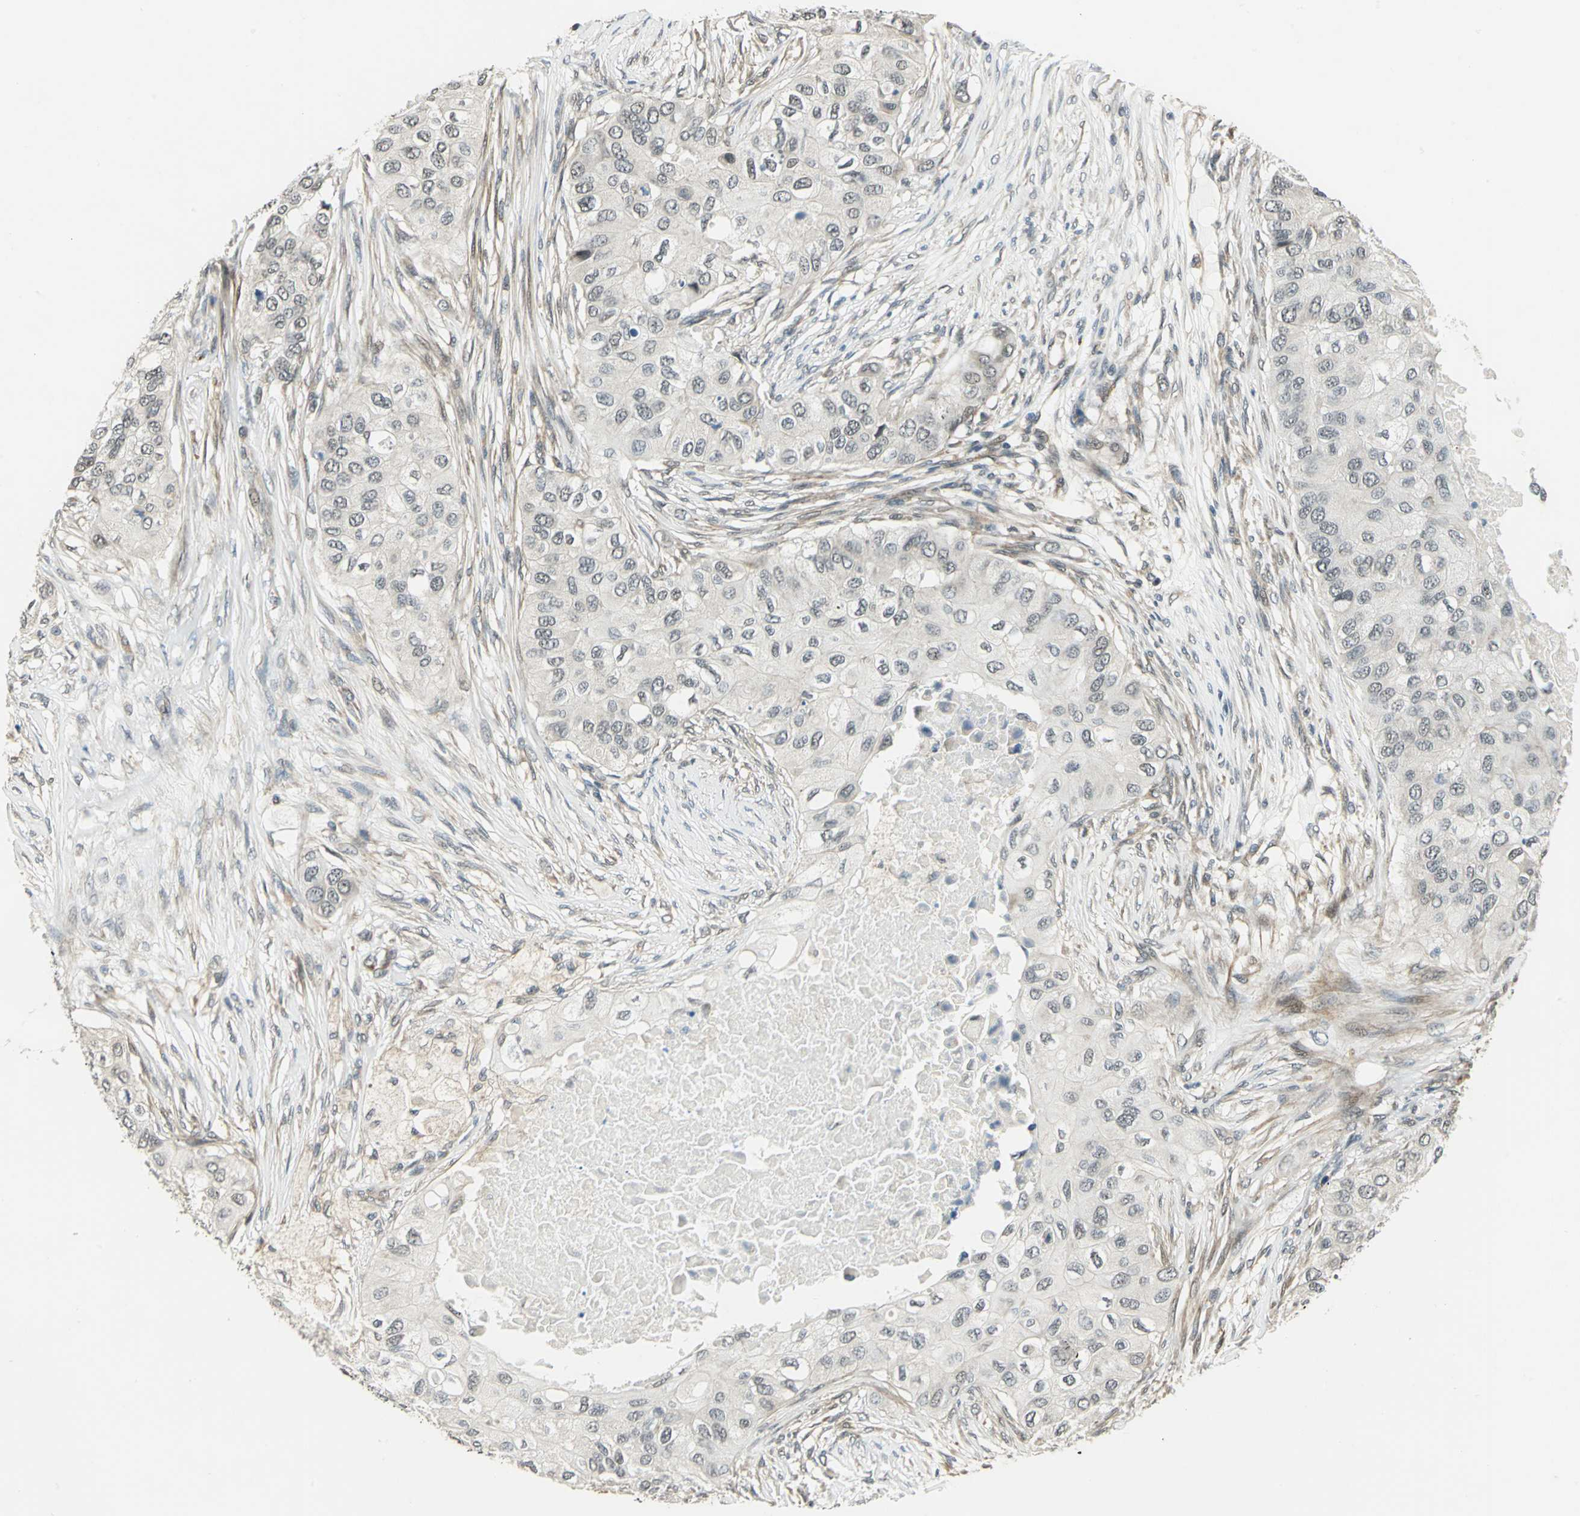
{"staining": {"intensity": "negative", "quantity": "none", "location": "none"}, "tissue": "breast cancer", "cell_type": "Tumor cells", "image_type": "cancer", "snomed": [{"axis": "morphology", "description": "Normal tissue, NOS"}, {"axis": "morphology", "description": "Duct carcinoma"}, {"axis": "topography", "description": "Breast"}], "caption": "An immunohistochemistry (IHC) photomicrograph of intraductal carcinoma (breast) is shown. There is no staining in tumor cells of intraductal carcinoma (breast). Brightfield microscopy of immunohistochemistry stained with DAB (brown) and hematoxylin (blue), captured at high magnification.", "gene": "PLAGL2", "patient": {"sex": "female", "age": 49}}